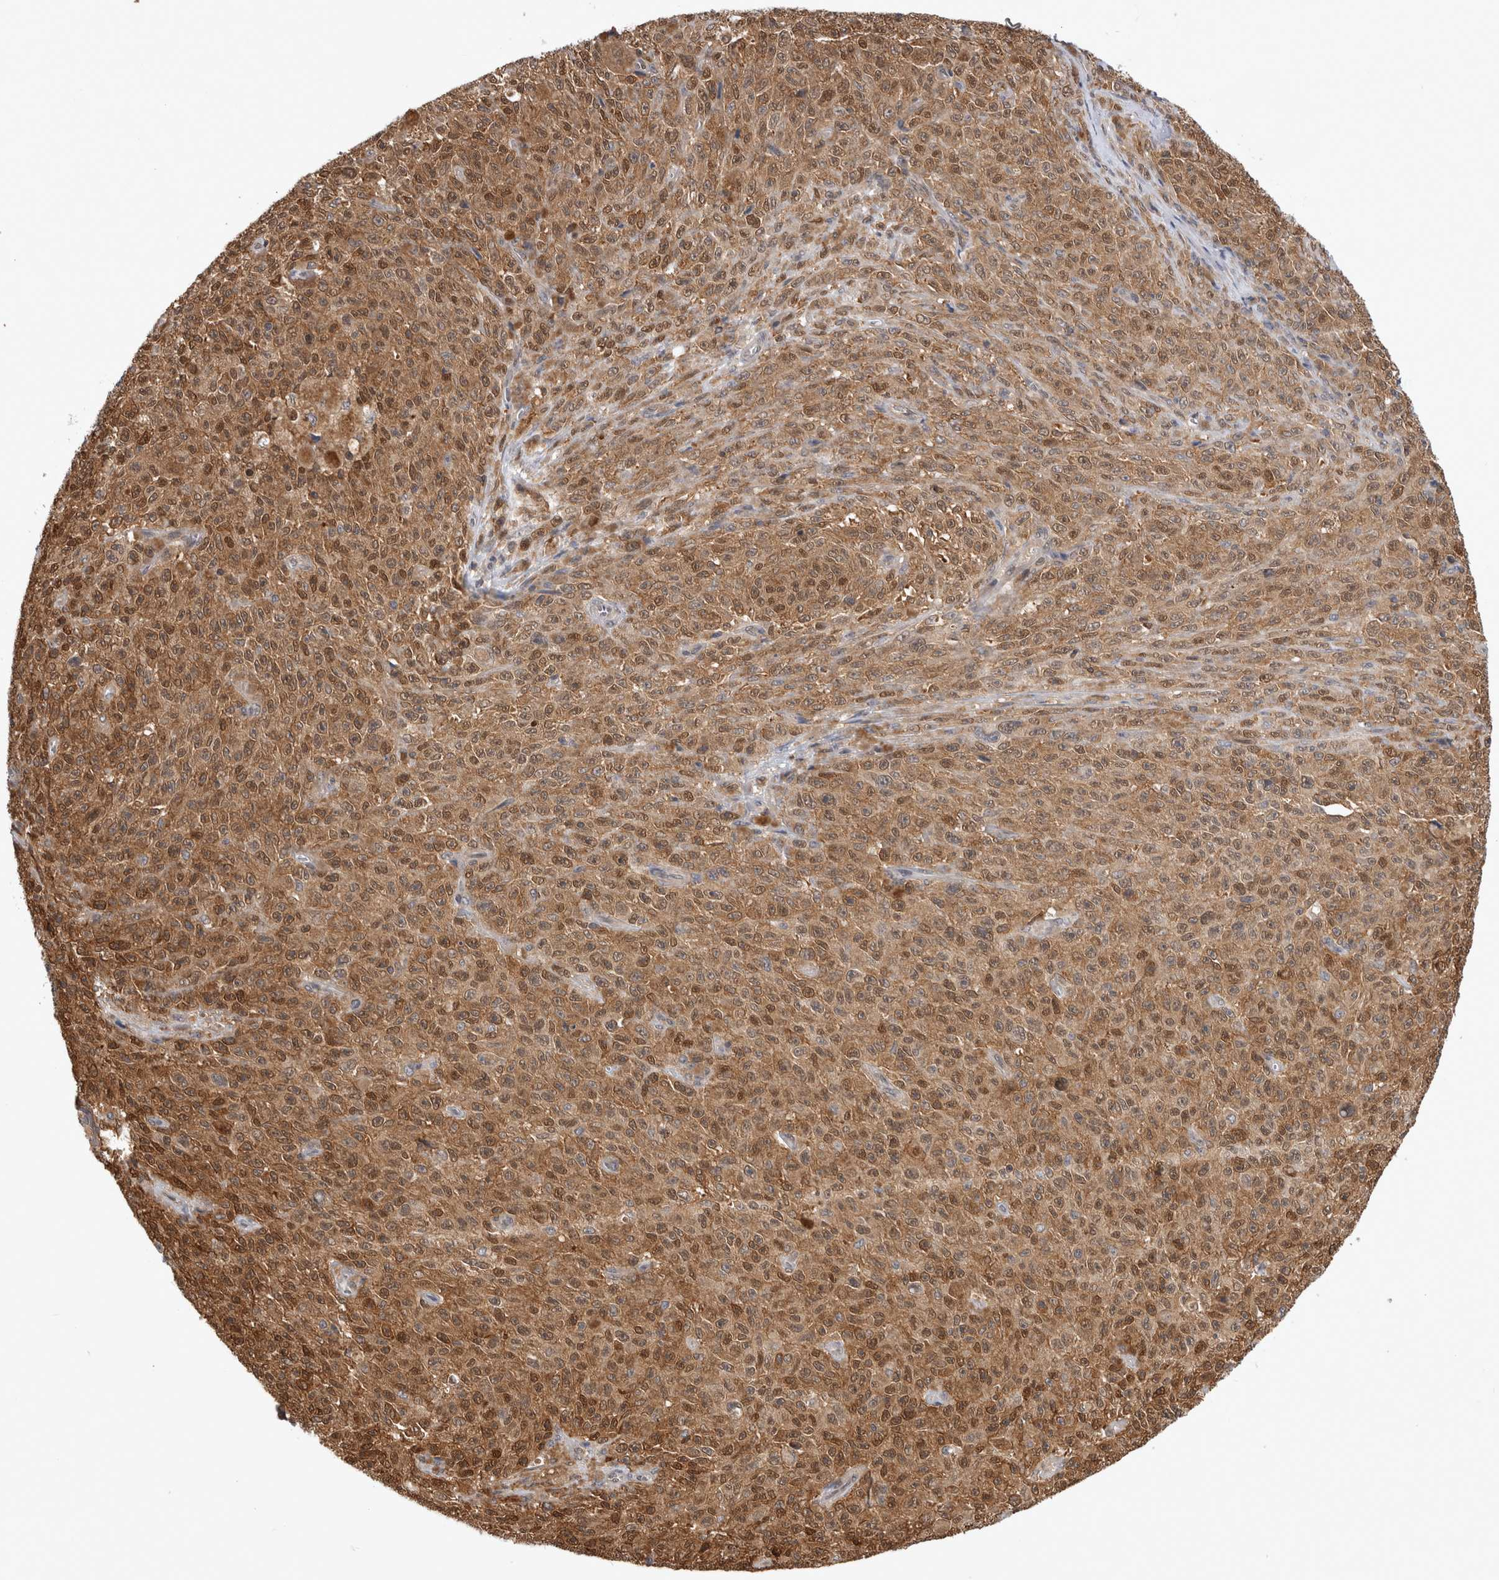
{"staining": {"intensity": "moderate", "quantity": ">75%", "location": "cytoplasmic/membranous,nuclear"}, "tissue": "melanoma", "cell_type": "Tumor cells", "image_type": "cancer", "snomed": [{"axis": "morphology", "description": "Malignant melanoma, NOS"}, {"axis": "topography", "description": "Skin"}], "caption": "This is a micrograph of immunohistochemistry (IHC) staining of malignant melanoma, which shows moderate expression in the cytoplasmic/membranous and nuclear of tumor cells.", "gene": "ASTN2", "patient": {"sex": "female", "age": 82}}